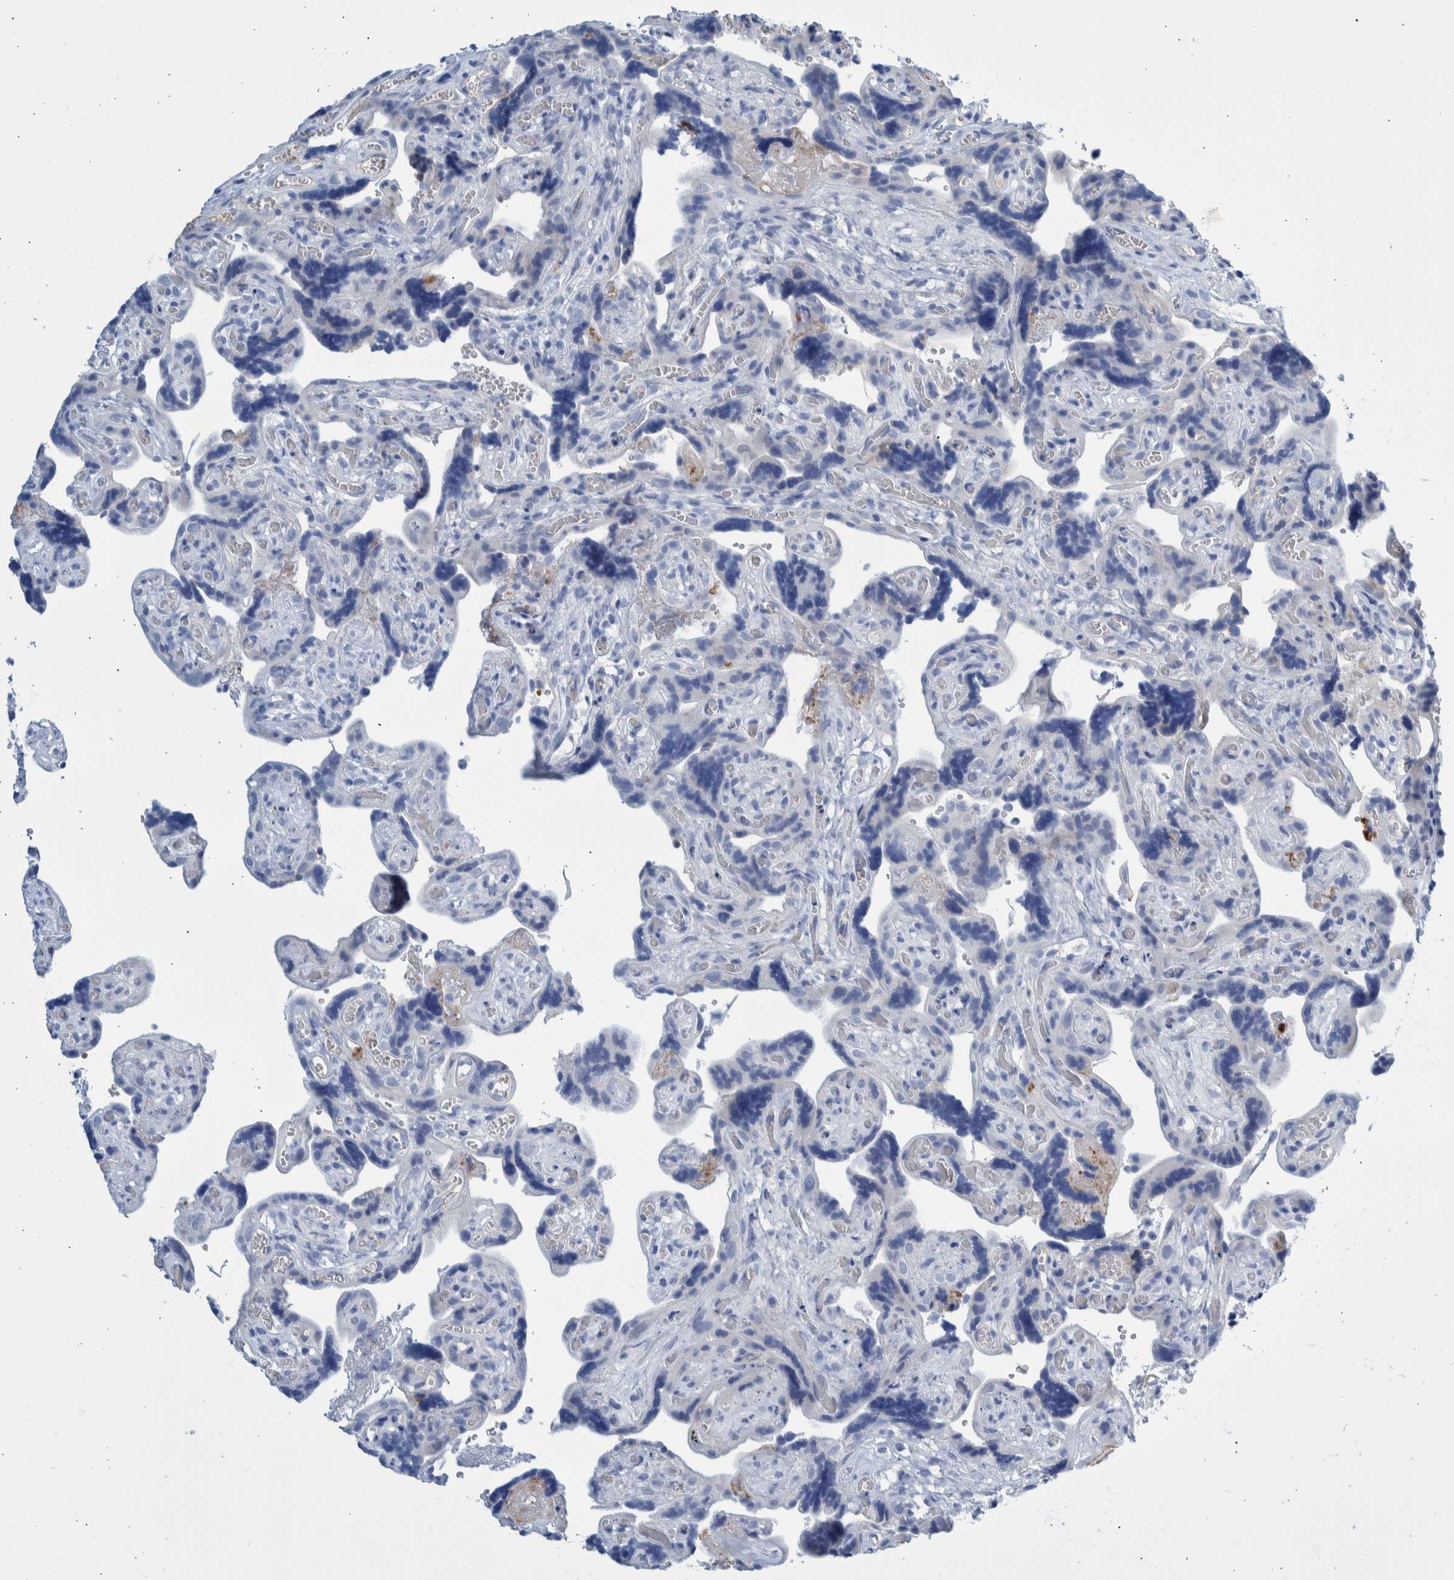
{"staining": {"intensity": "negative", "quantity": "none", "location": "none"}, "tissue": "placenta", "cell_type": "Decidual cells", "image_type": "normal", "snomed": [{"axis": "morphology", "description": "Normal tissue, NOS"}, {"axis": "topography", "description": "Placenta"}], "caption": "IHC of benign human placenta shows no staining in decidual cells. (Brightfield microscopy of DAB (3,3'-diaminobenzidine) immunohistochemistry (IHC) at high magnification).", "gene": "SLC34A3", "patient": {"sex": "female", "age": 30}}